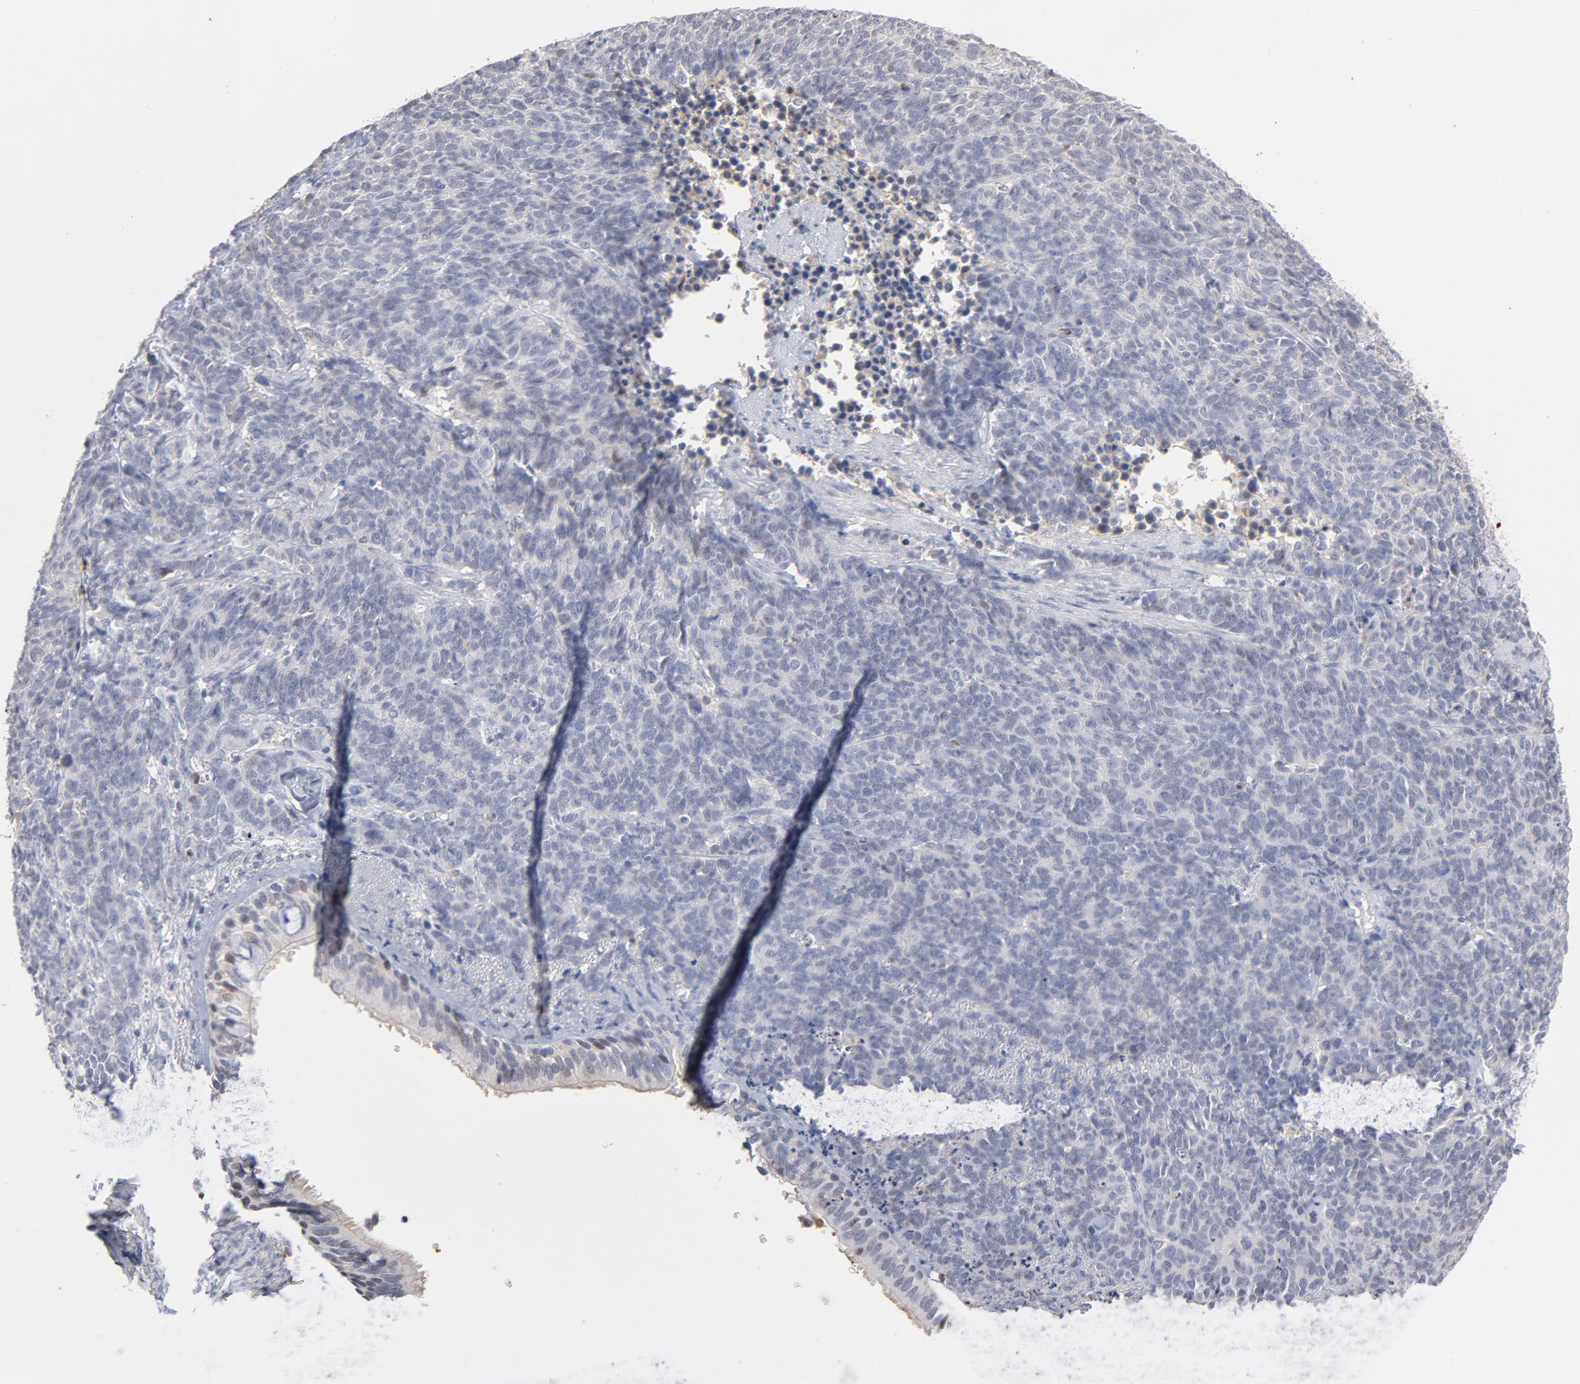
{"staining": {"intensity": "negative", "quantity": "none", "location": "none"}, "tissue": "lung cancer", "cell_type": "Tumor cells", "image_type": "cancer", "snomed": [{"axis": "morphology", "description": "Neoplasm, malignant, NOS"}, {"axis": "topography", "description": "Lung"}], "caption": "The histopathology image exhibits no significant expression in tumor cells of neoplasm (malignant) (lung).", "gene": "PNMA1", "patient": {"sex": "female", "age": 58}}